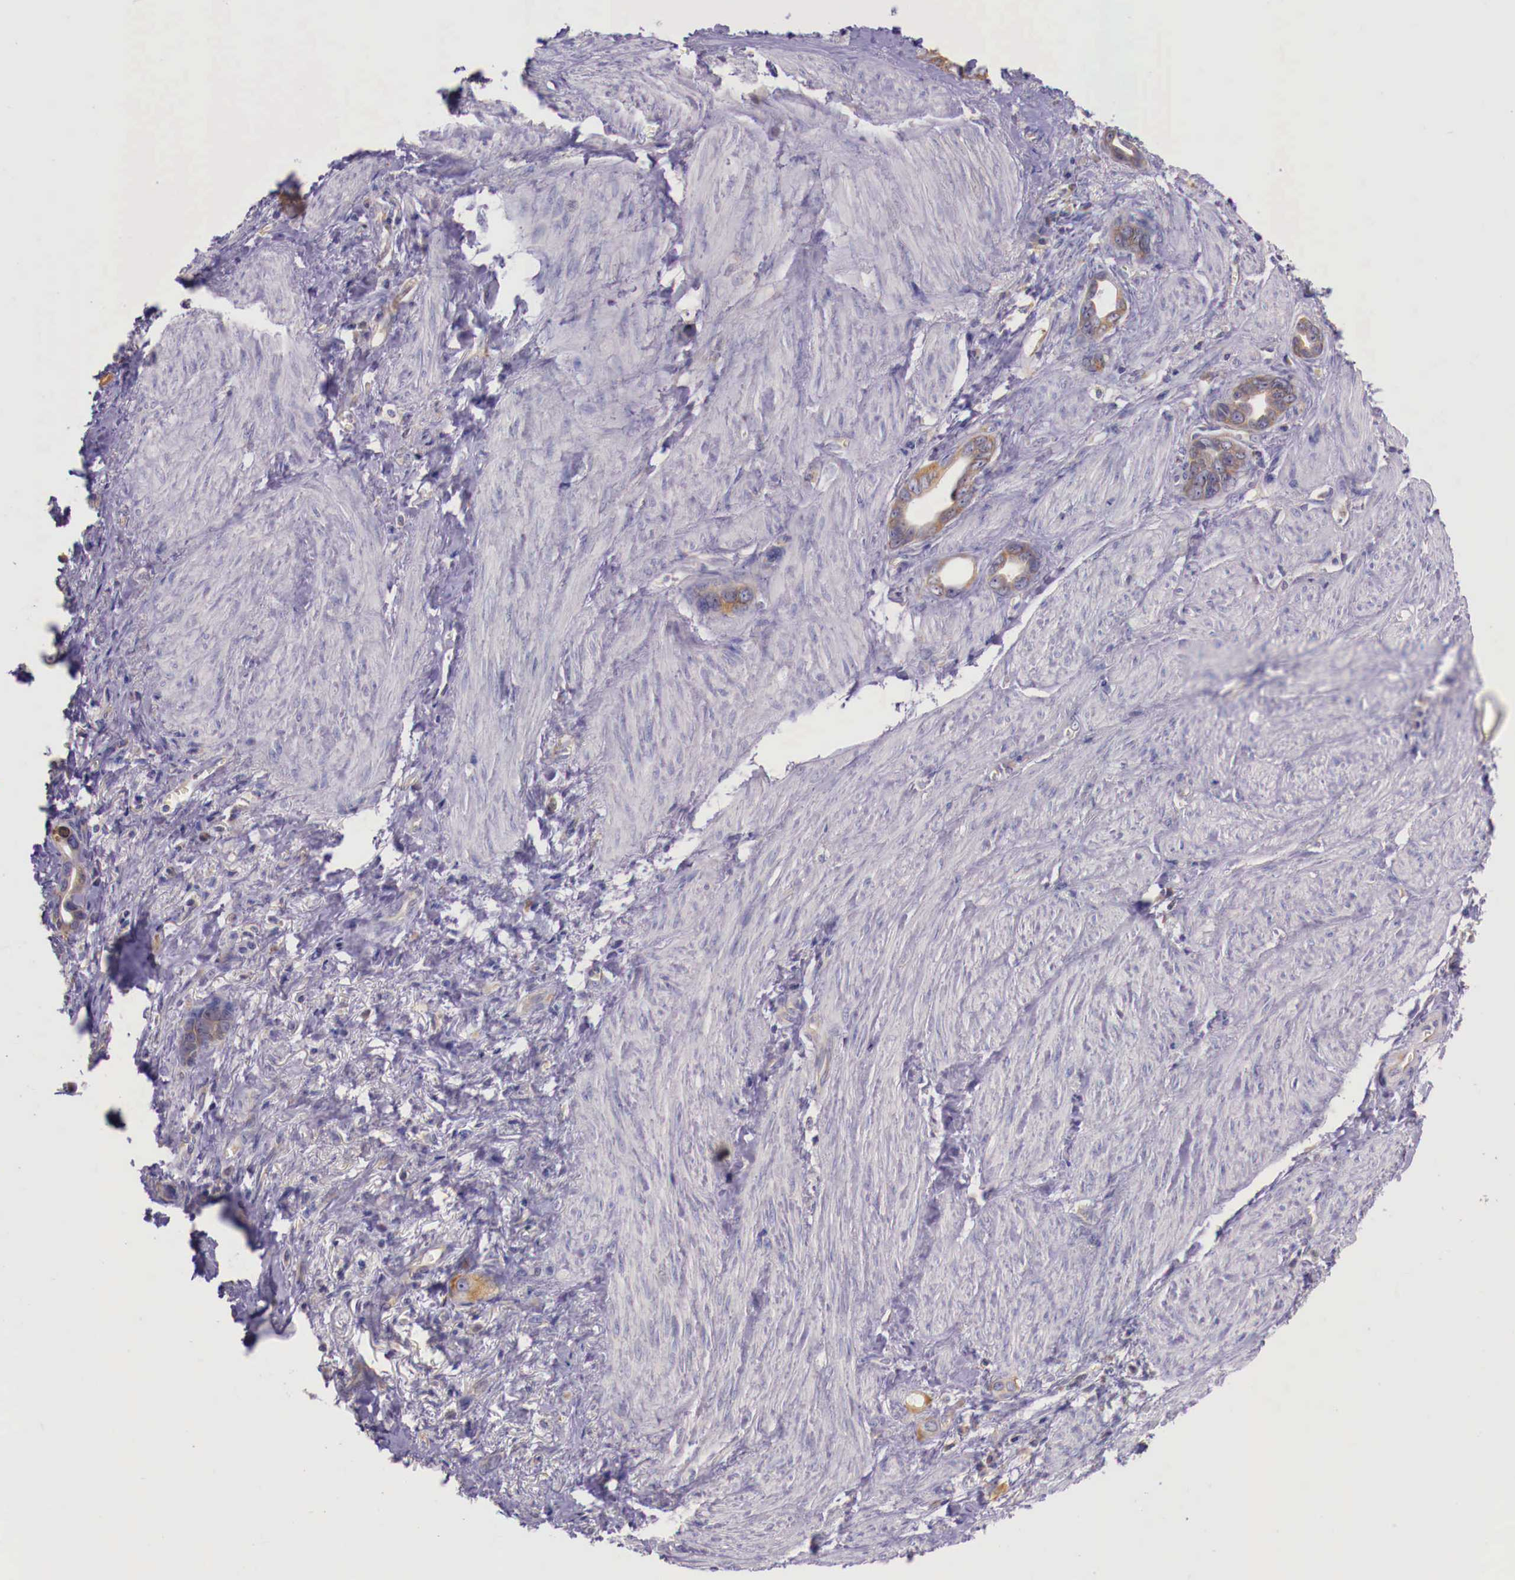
{"staining": {"intensity": "weak", "quantity": "25%-75%", "location": "cytoplasmic/membranous"}, "tissue": "stomach cancer", "cell_type": "Tumor cells", "image_type": "cancer", "snomed": [{"axis": "morphology", "description": "Adenocarcinoma, NOS"}, {"axis": "topography", "description": "Stomach"}], "caption": "Stomach cancer stained with a protein marker demonstrates weak staining in tumor cells.", "gene": "GRIPAP1", "patient": {"sex": "male", "age": 78}}